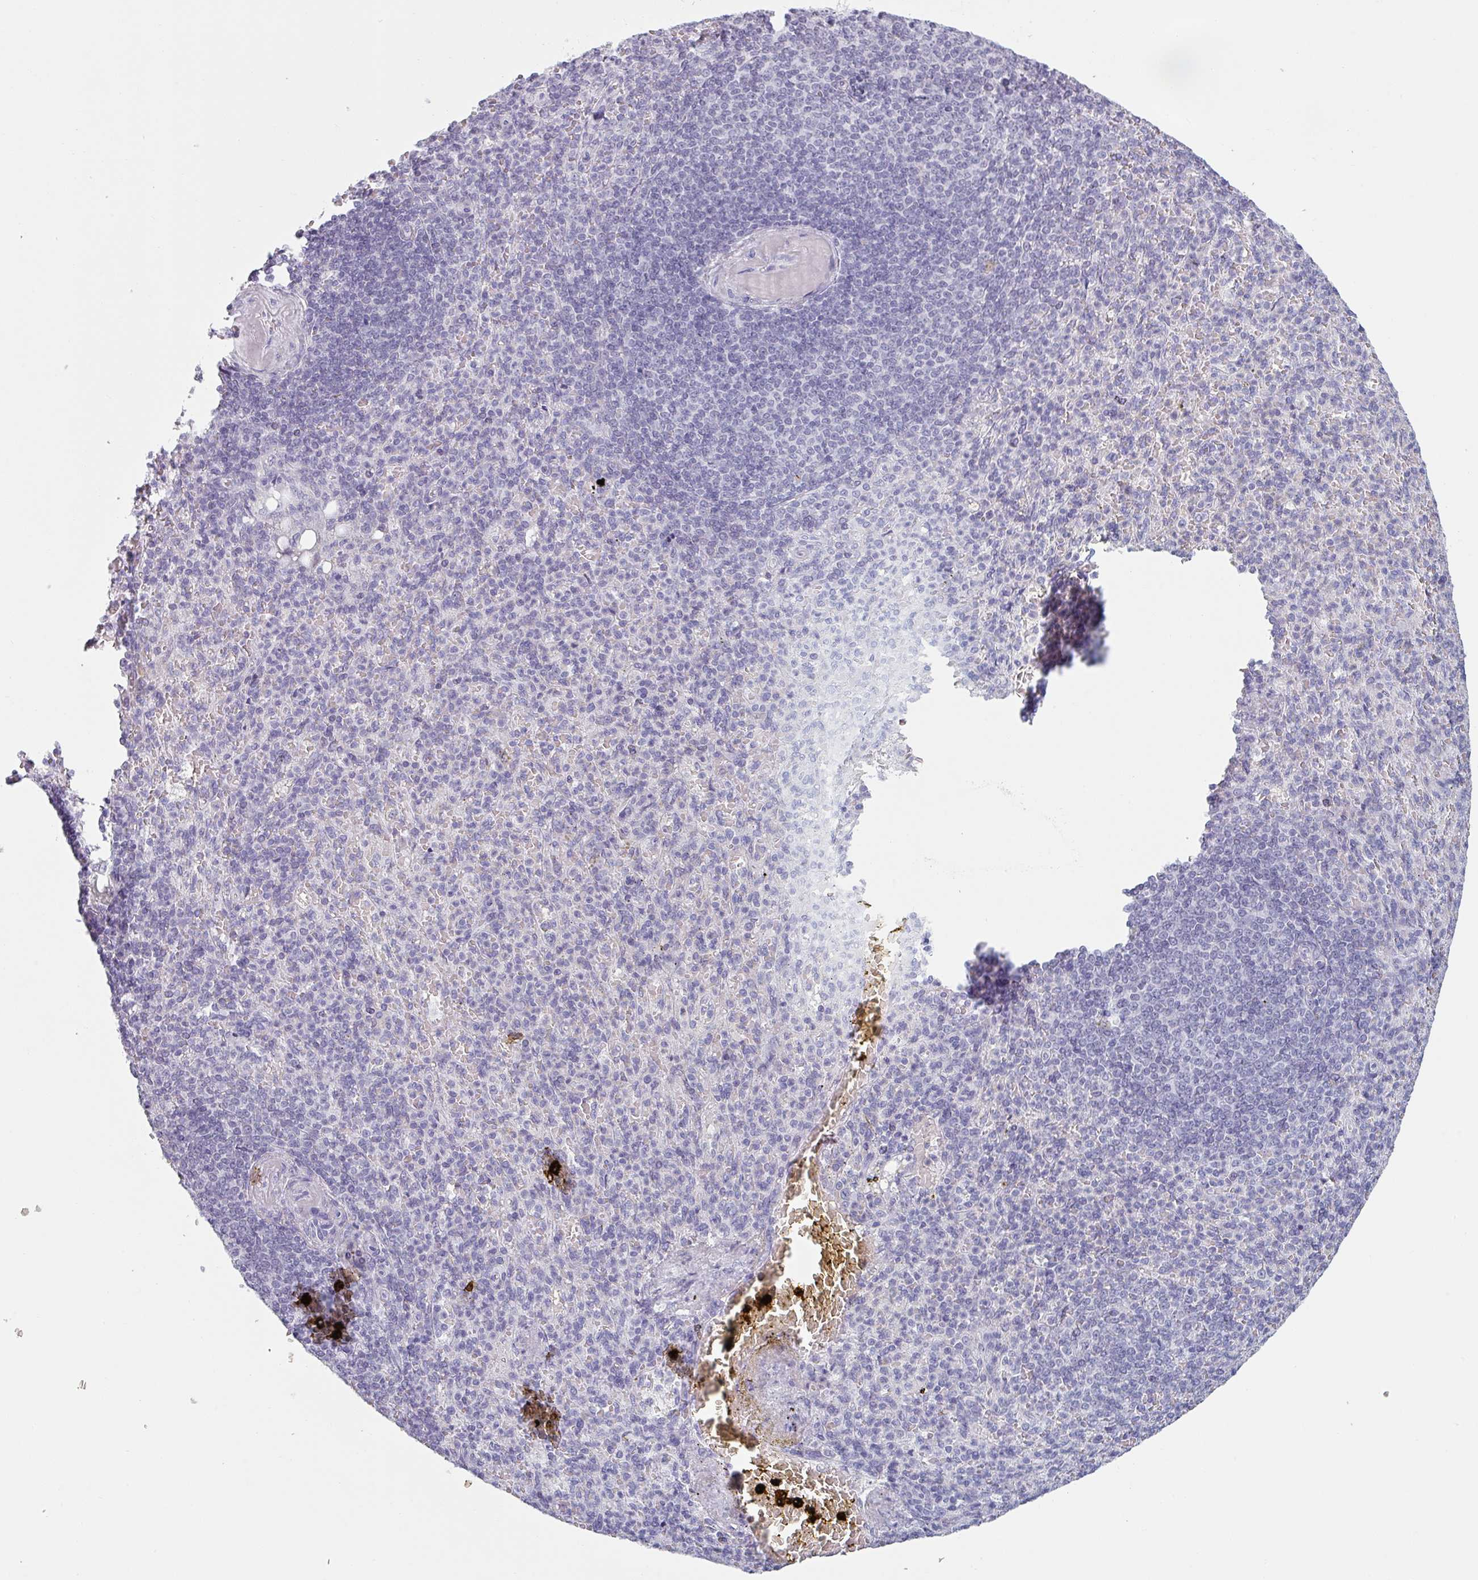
{"staining": {"intensity": "negative", "quantity": "none", "location": "none"}, "tissue": "spleen", "cell_type": "Cells in red pulp", "image_type": "normal", "snomed": [{"axis": "morphology", "description": "Normal tissue, NOS"}, {"axis": "topography", "description": "Spleen"}], "caption": "Protein analysis of benign spleen exhibits no significant positivity in cells in red pulp.", "gene": "SFTPA1", "patient": {"sex": "female", "age": 74}}